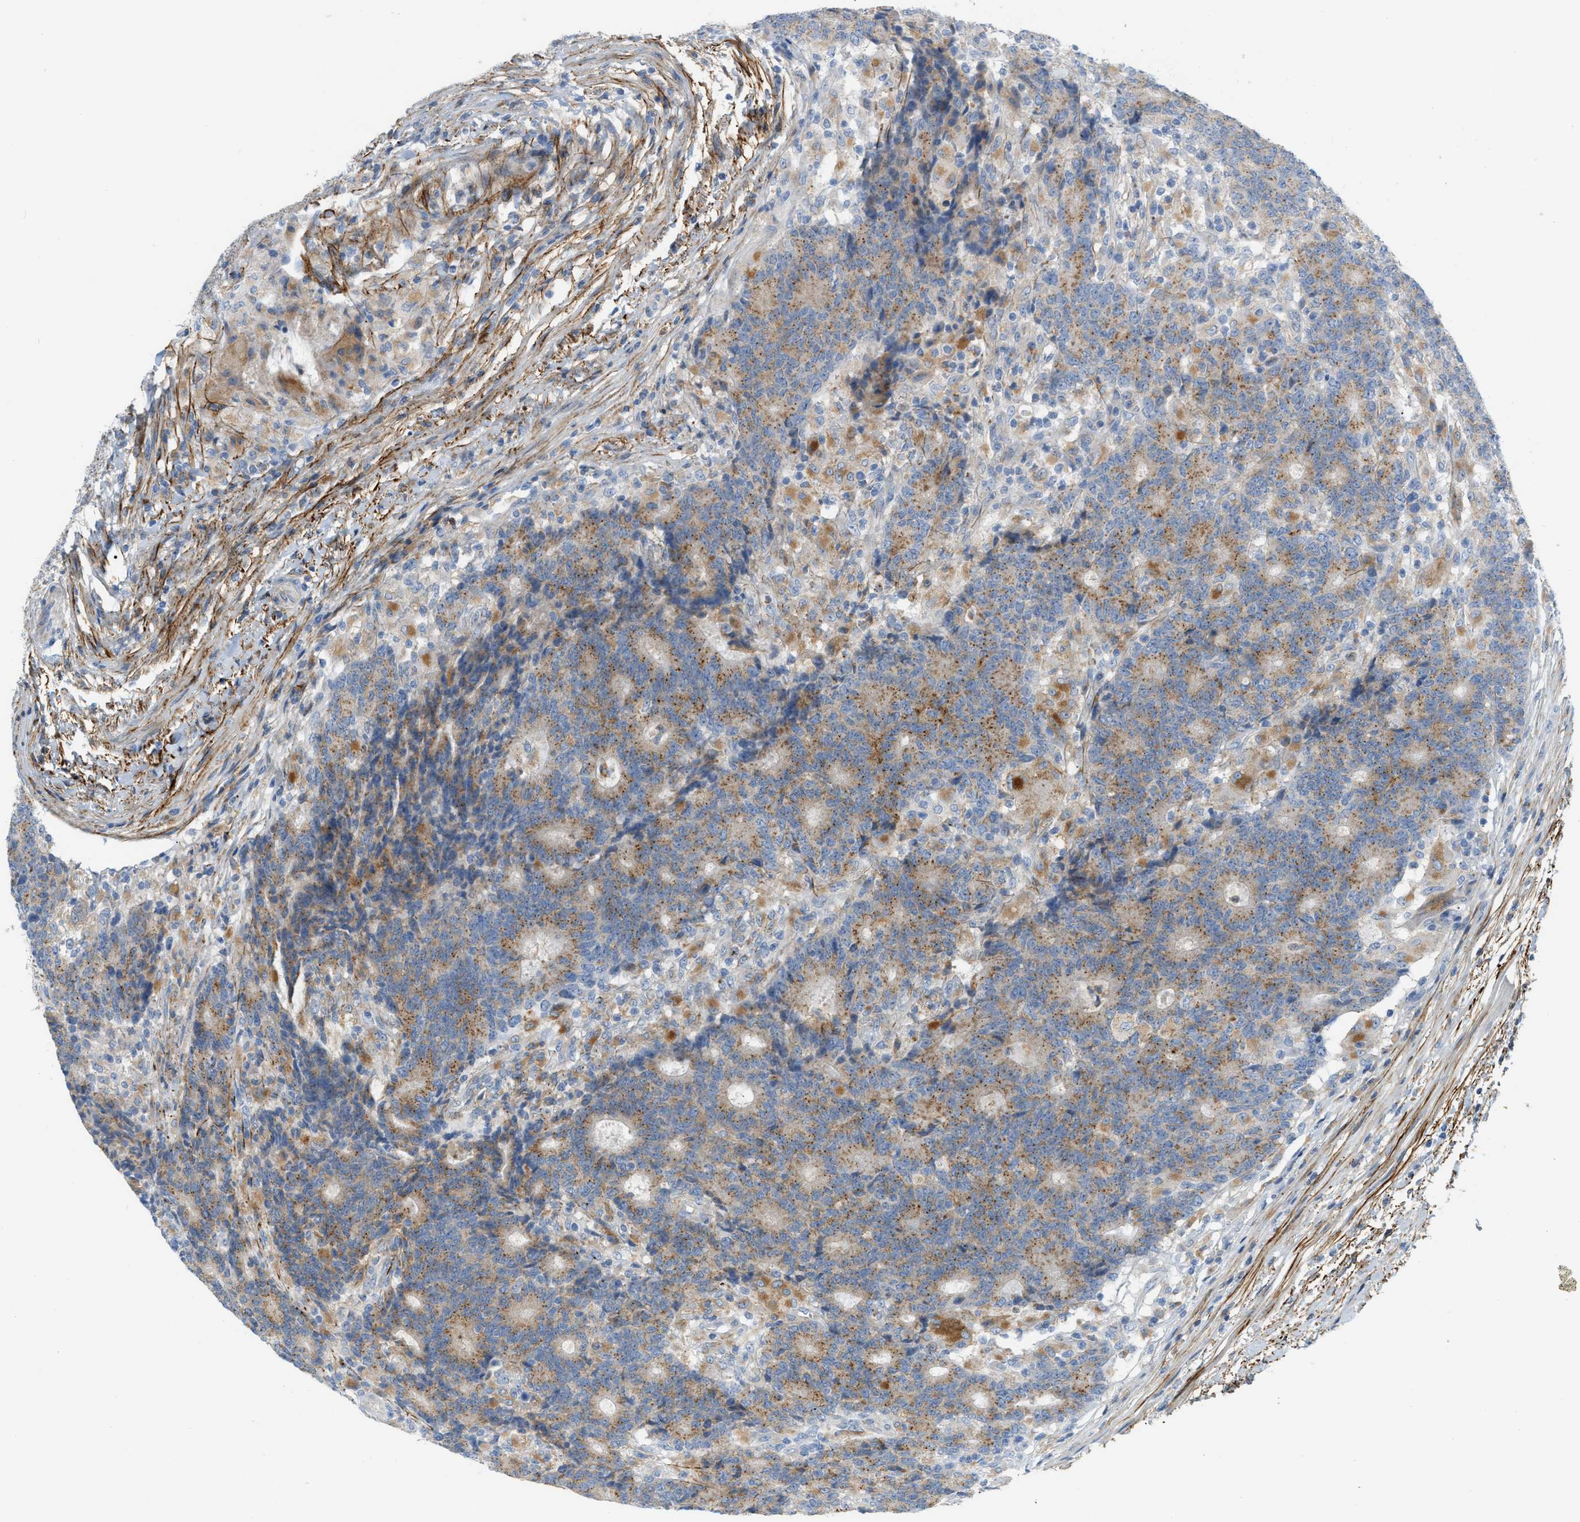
{"staining": {"intensity": "moderate", "quantity": ">75%", "location": "cytoplasmic/membranous"}, "tissue": "colorectal cancer", "cell_type": "Tumor cells", "image_type": "cancer", "snomed": [{"axis": "morphology", "description": "Normal tissue, NOS"}, {"axis": "morphology", "description": "Adenocarcinoma, NOS"}, {"axis": "topography", "description": "Colon"}], "caption": "IHC micrograph of human colorectal cancer (adenocarcinoma) stained for a protein (brown), which reveals medium levels of moderate cytoplasmic/membranous expression in approximately >75% of tumor cells.", "gene": "LMBRD1", "patient": {"sex": "female", "age": 75}}